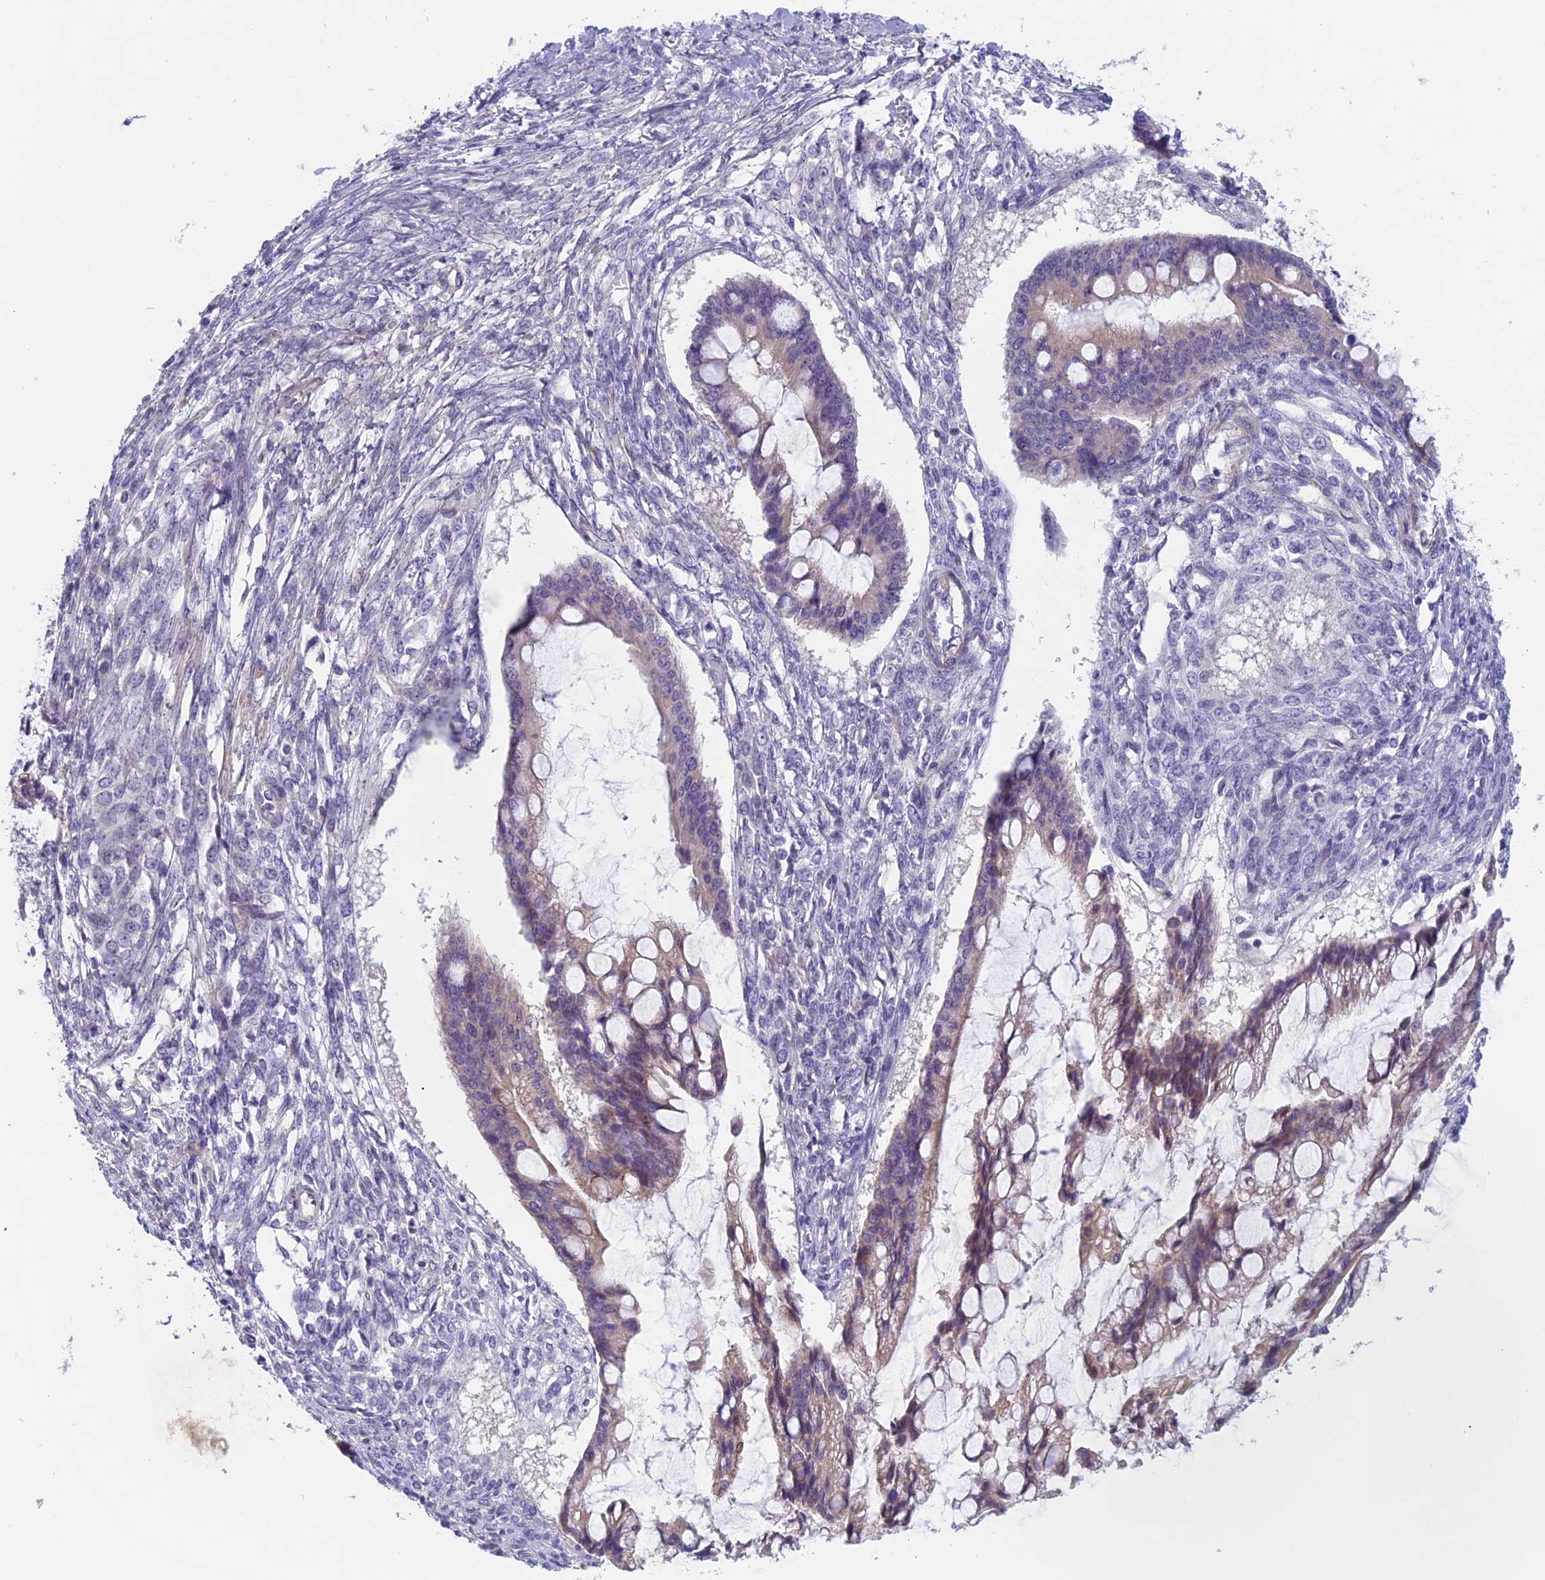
{"staining": {"intensity": "weak", "quantity": "<25%", "location": "cytoplasmic/membranous"}, "tissue": "ovarian cancer", "cell_type": "Tumor cells", "image_type": "cancer", "snomed": [{"axis": "morphology", "description": "Cystadenocarcinoma, mucinous, NOS"}, {"axis": "topography", "description": "Ovary"}], "caption": "Human ovarian mucinous cystadenocarcinoma stained for a protein using immunohistochemistry (IHC) exhibits no positivity in tumor cells.", "gene": "CNOT6L", "patient": {"sex": "female", "age": 73}}